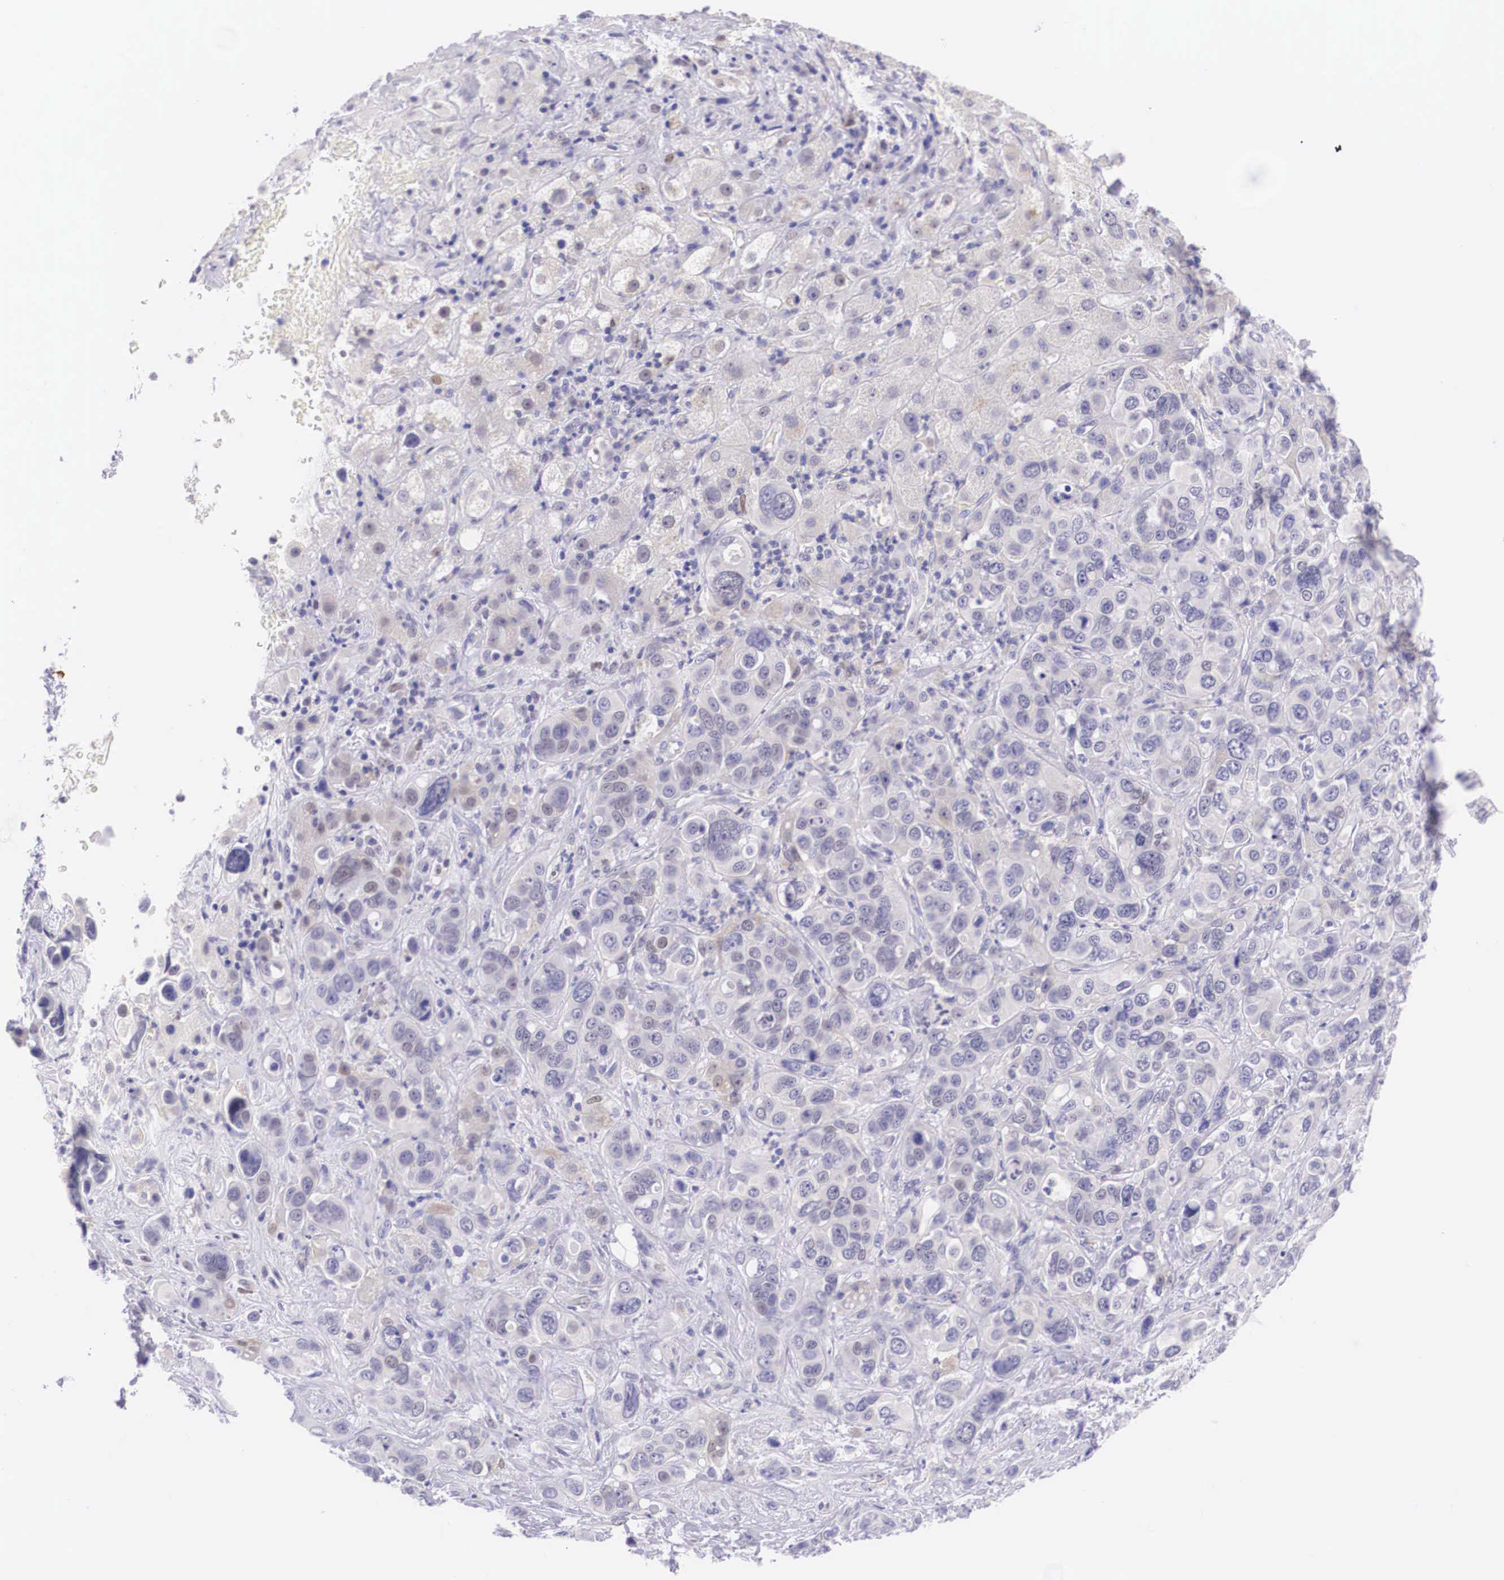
{"staining": {"intensity": "negative", "quantity": "none", "location": "none"}, "tissue": "liver cancer", "cell_type": "Tumor cells", "image_type": "cancer", "snomed": [{"axis": "morphology", "description": "Cholangiocarcinoma"}, {"axis": "topography", "description": "Liver"}], "caption": "The histopathology image exhibits no significant expression in tumor cells of liver cancer (cholangiocarcinoma). (DAB IHC, high magnification).", "gene": "BCL6", "patient": {"sex": "female", "age": 79}}